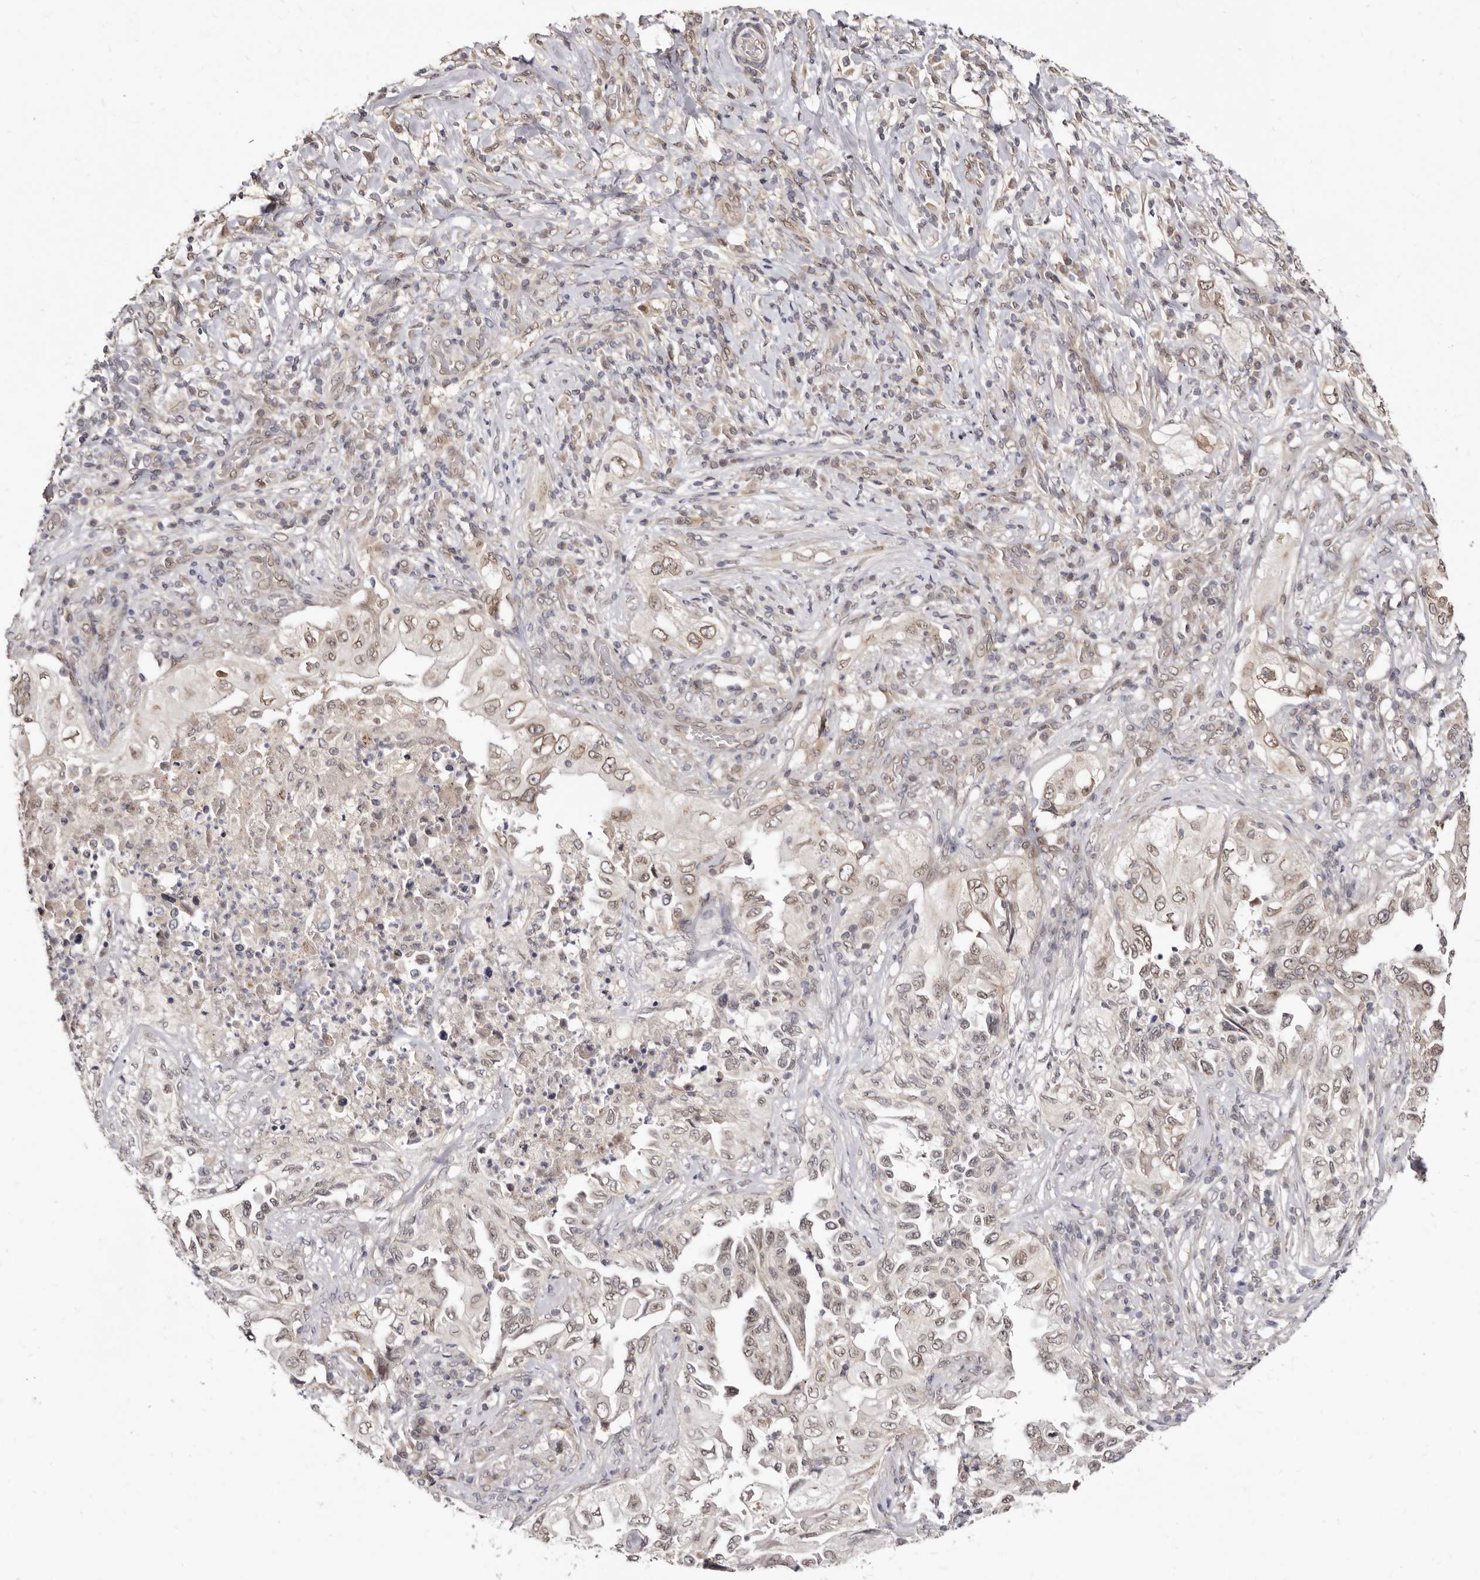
{"staining": {"intensity": "moderate", "quantity": ">75%", "location": "cytoplasmic/membranous,nuclear"}, "tissue": "lung cancer", "cell_type": "Tumor cells", "image_type": "cancer", "snomed": [{"axis": "morphology", "description": "Adenocarcinoma, NOS"}, {"axis": "topography", "description": "Lung"}], "caption": "A photomicrograph of human adenocarcinoma (lung) stained for a protein demonstrates moderate cytoplasmic/membranous and nuclear brown staining in tumor cells. The staining is performed using DAB (3,3'-diaminobenzidine) brown chromogen to label protein expression. The nuclei are counter-stained blue using hematoxylin.", "gene": "LCORL", "patient": {"sex": "female", "age": 51}}